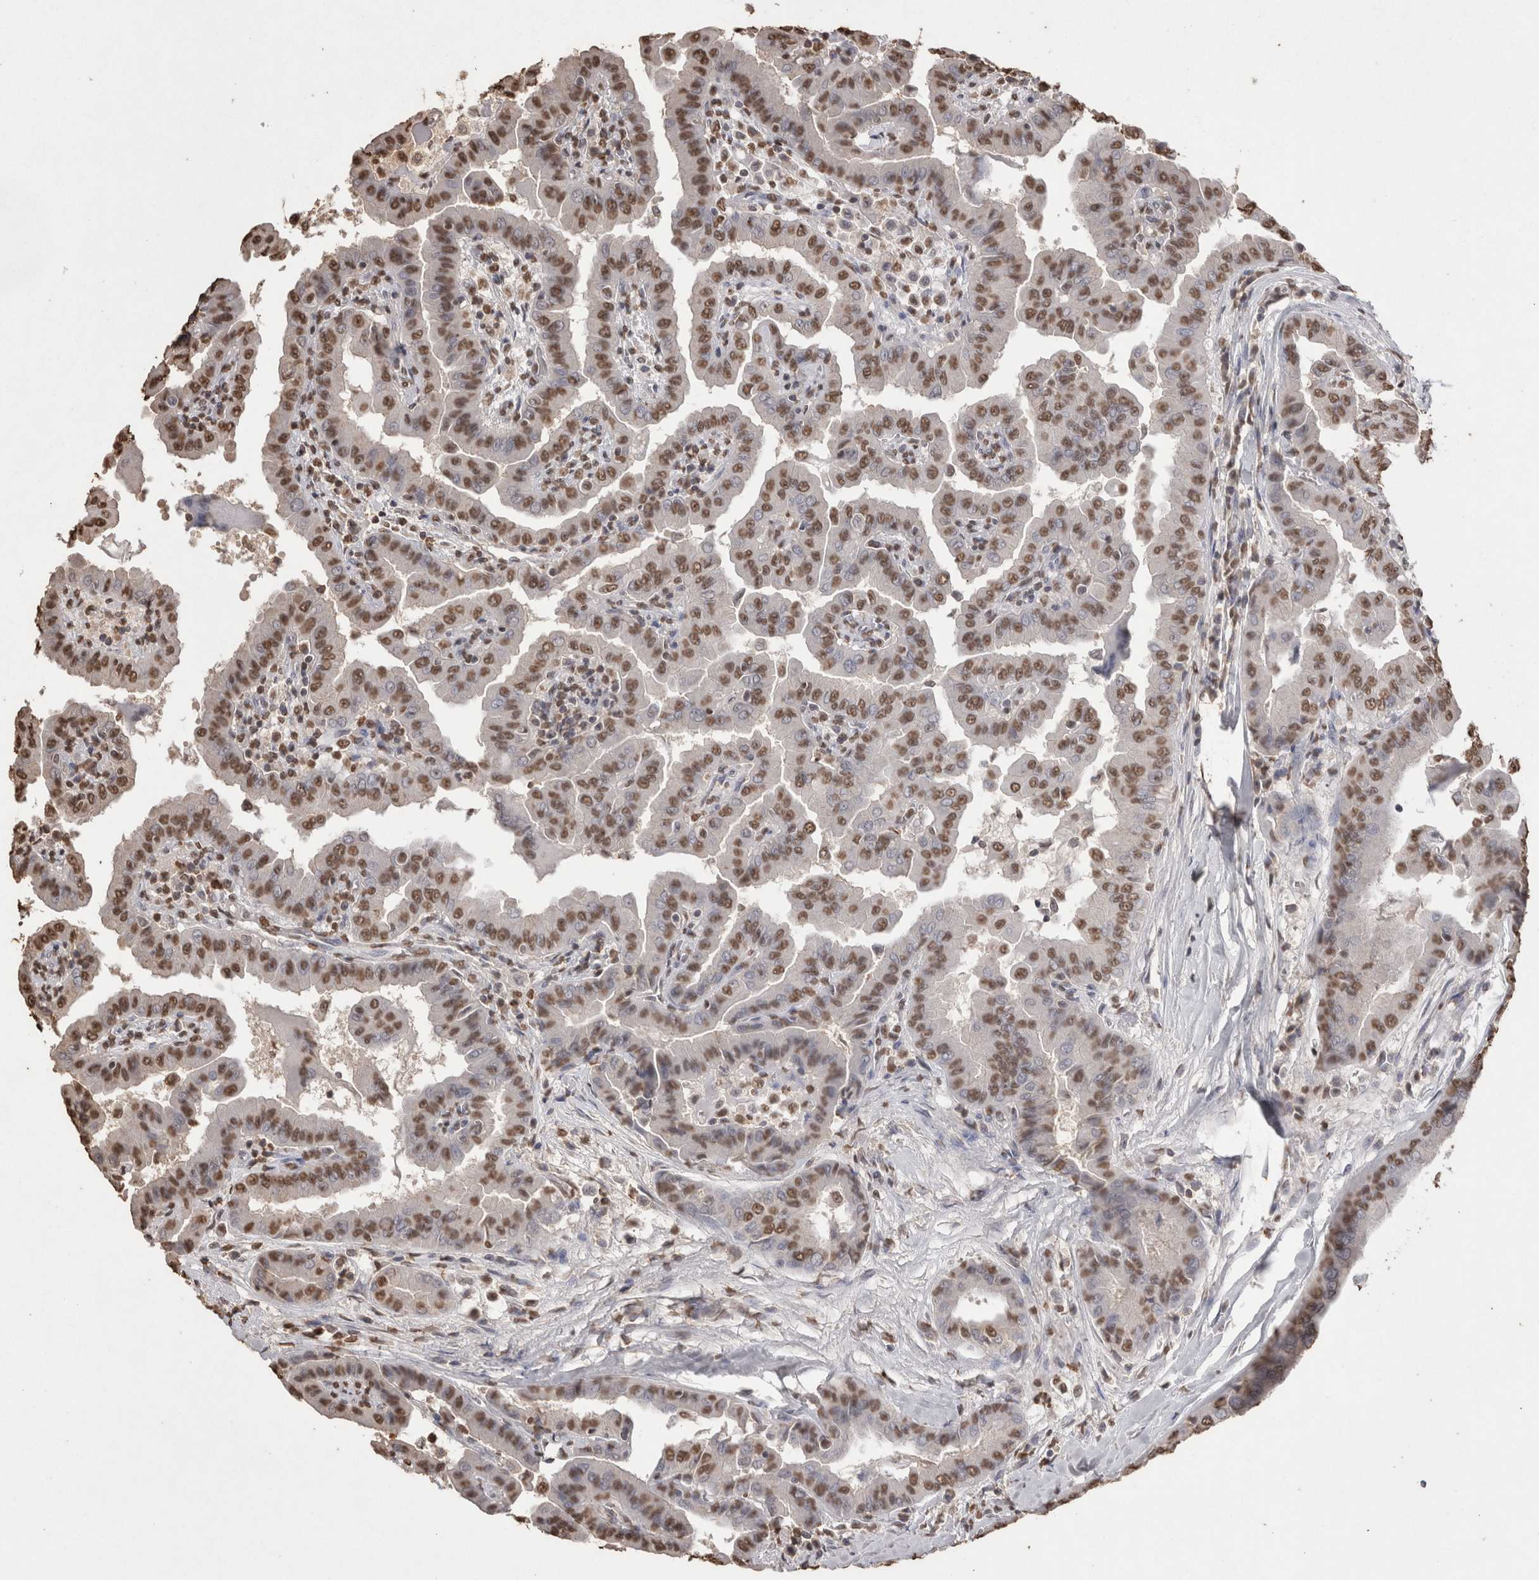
{"staining": {"intensity": "moderate", "quantity": "25%-75%", "location": "nuclear"}, "tissue": "thyroid cancer", "cell_type": "Tumor cells", "image_type": "cancer", "snomed": [{"axis": "morphology", "description": "Papillary adenocarcinoma, NOS"}, {"axis": "topography", "description": "Thyroid gland"}], "caption": "The histopathology image demonstrates immunohistochemical staining of thyroid cancer. There is moderate nuclear positivity is identified in about 25%-75% of tumor cells.", "gene": "POU5F1", "patient": {"sex": "male", "age": 33}}